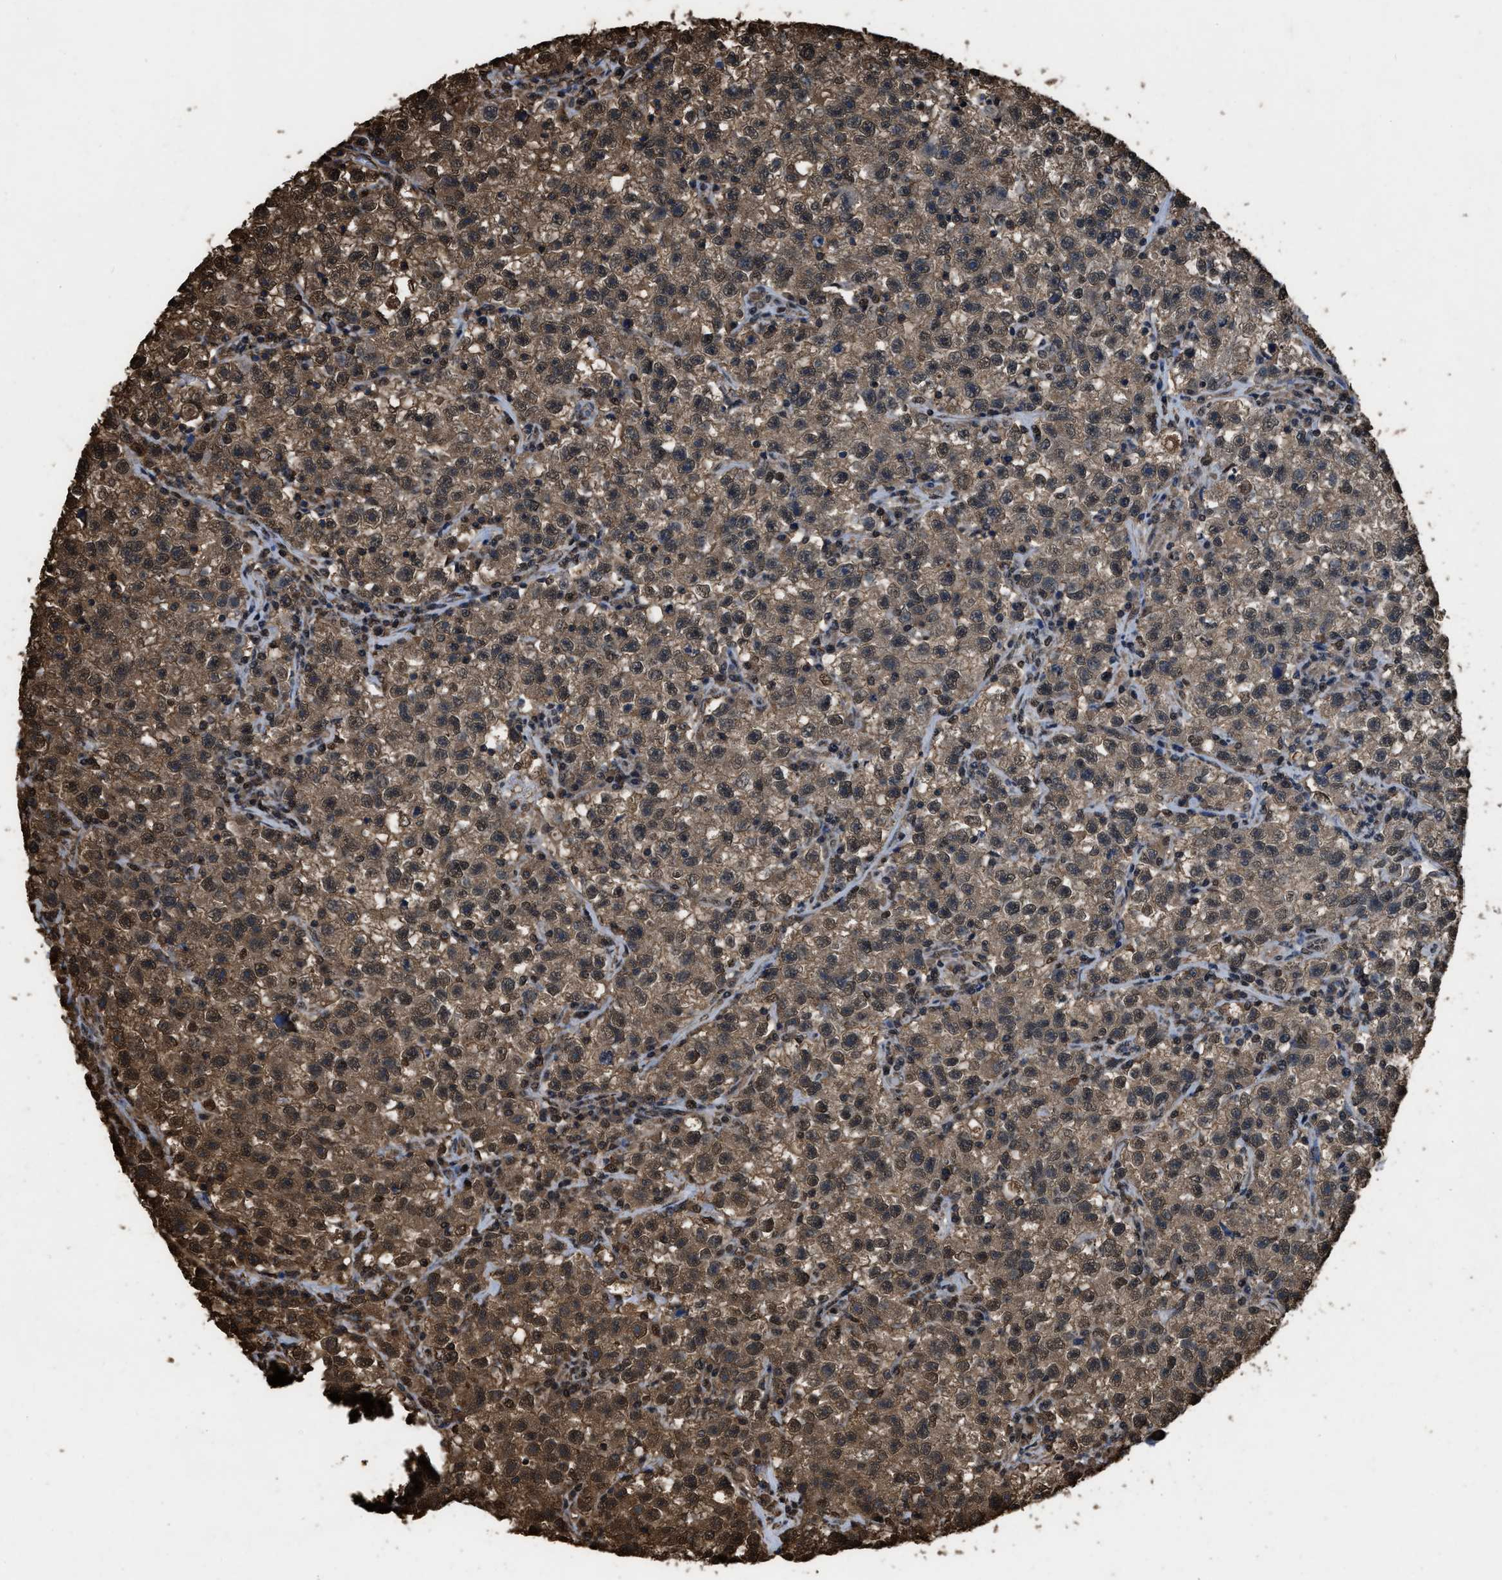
{"staining": {"intensity": "moderate", "quantity": ">75%", "location": "cytoplasmic/membranous,nuclear"}, "tissue": "testis cancer", "cell_type": "Tumor cells", "image_type": "cancer", "snomed": [{"axis": "morphology", "description": "Seminoma, NOS"}, {"axis": "topography", "description": "Testis"}], "caption": "High-magnification brightfield microscopy of testis cancer (seminoma) stained with DAB (3,3'-diaminobenzidine) (brown) and counterstained with hematoxylin (blue). tumor cells exhibit moderate cytoplasmic/membranous and nuclear positivity is present in about>75% of cells.", "gene": "FNTA", "patient": {"sex": "male", "age": 22}}